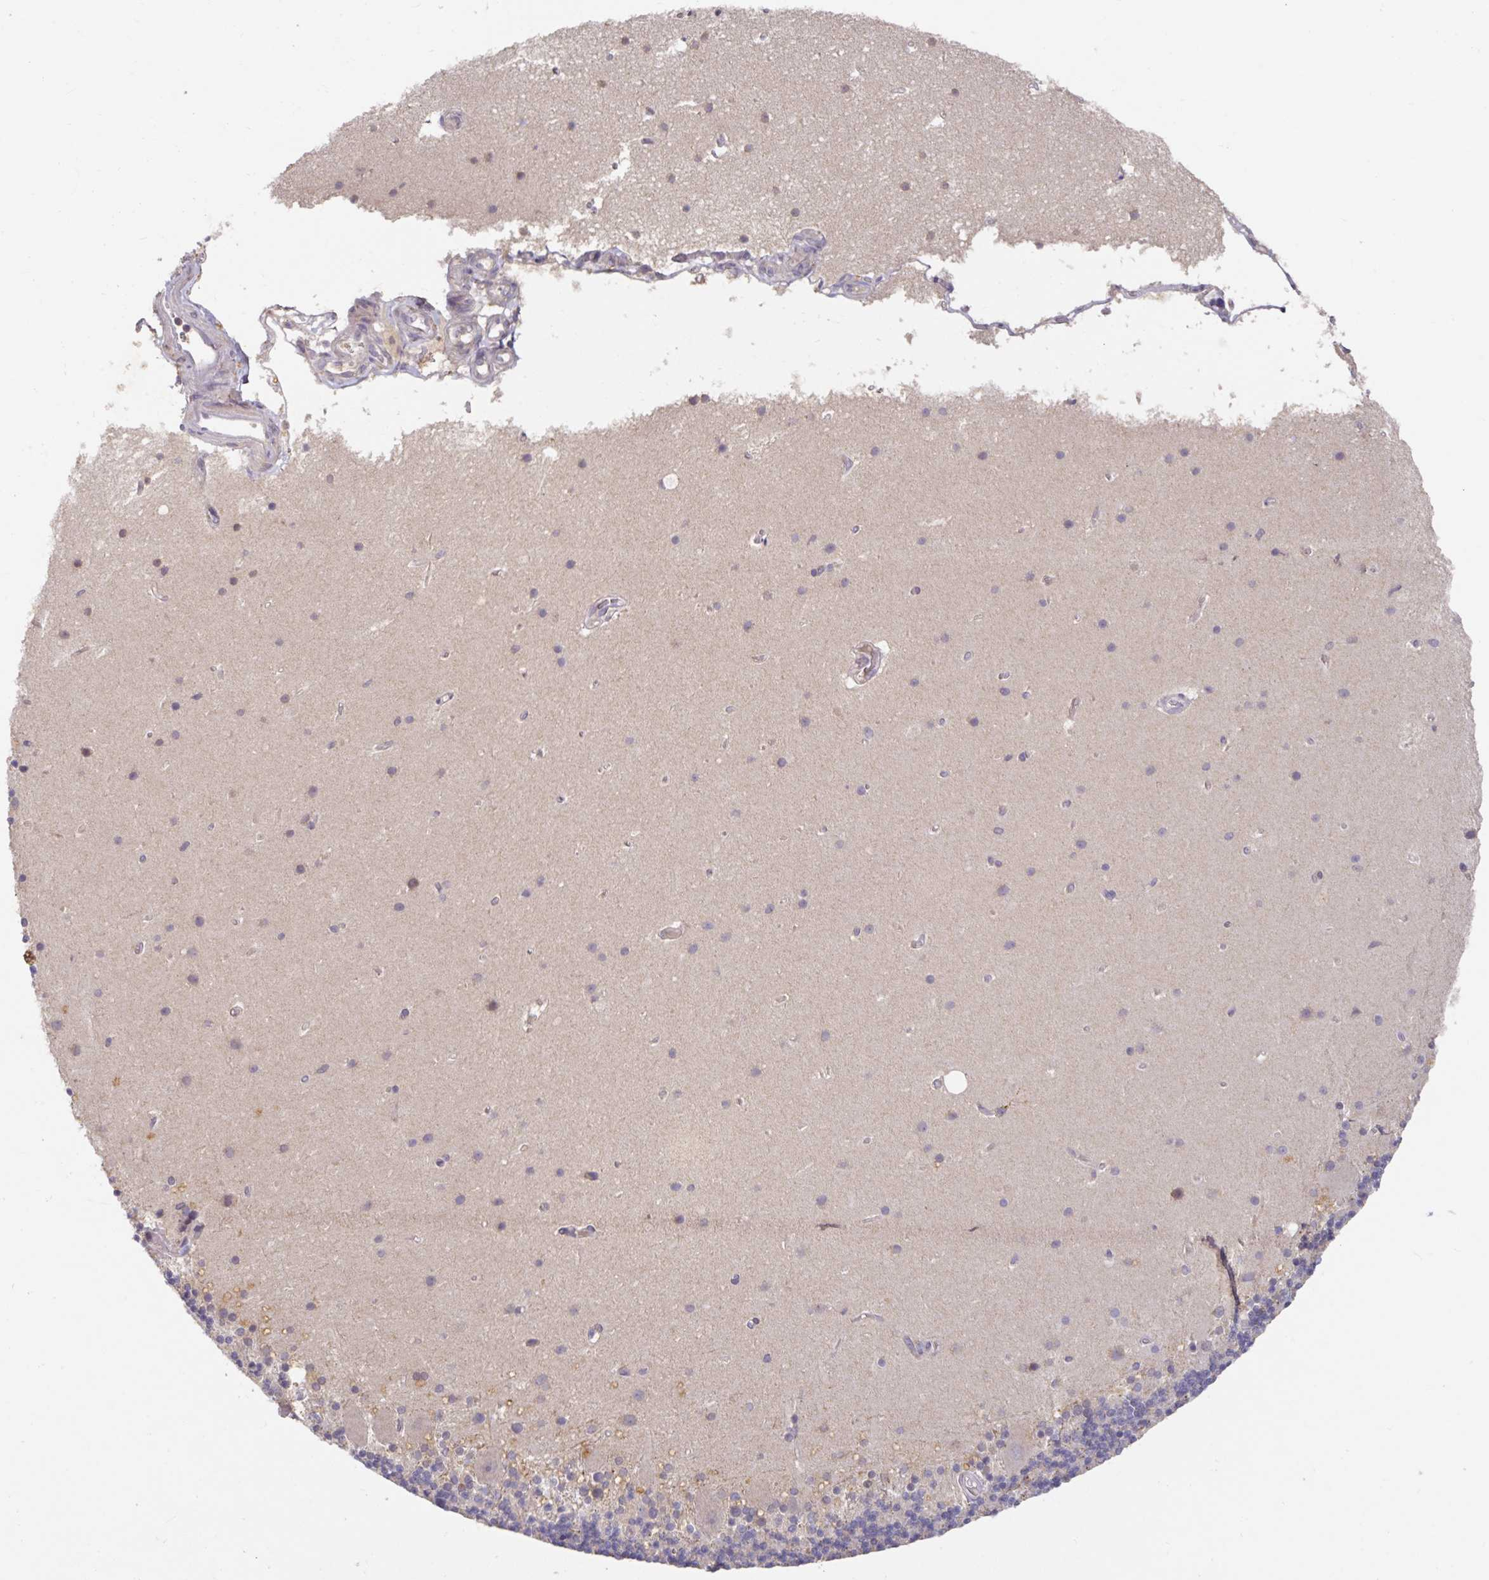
{"staining": {"intensity": "negative", "quantity": "none", "location": "none"}, "tissue": "cerebellum", "cell_type": "Cells in granular layer", "image_type": "normal", "snomed": [{"axis": "morphology", "description": "Normal tissue, NOS"}, {"axis": "topography", "description": "Cerebellum"}], "caption": "The histopathology image shows no staining of cells in granular layer in benign cerebellum. (IHC, brightfield microscopy, high magnification).", "gene": "HEPN1", "patient": {"sex": "male", "age": 70}}